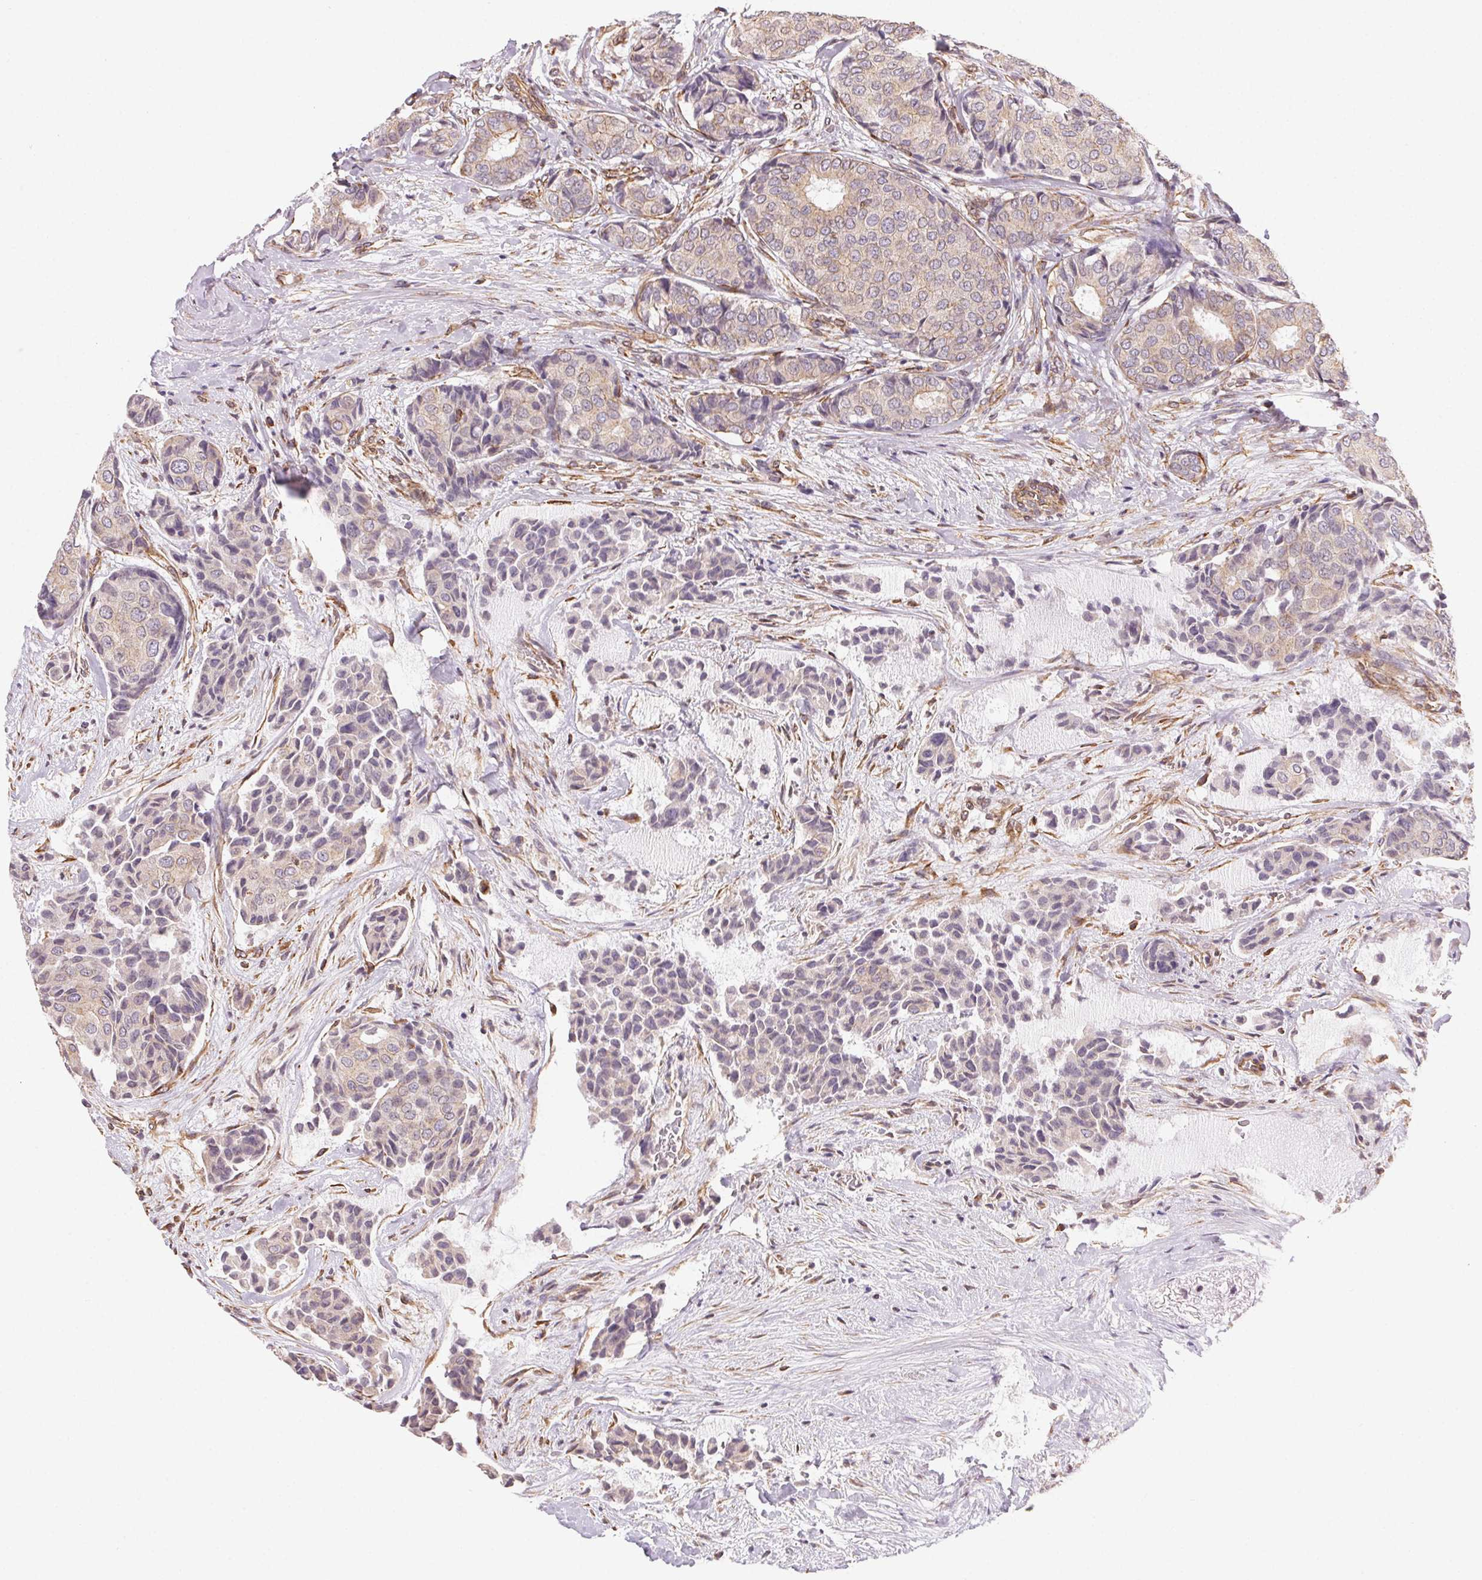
{"staining": {"intensity": "negative", "quantity": "none", "location": "none"}, "tissue": "breast cancer", "cell_type": "Tumor cells", "image_type": "cancer", "snomed": [{"axis": "morphology", "description": "Duct carcinoma"}, {"axis": "topography", "description": "Breast"}], "caption": "The IHC micrograph has no significant positivity in tumor cells of breast intraductal carcinoma tissue.", "gene": "PLA2G4F", "patient": {"sex": "female", "age": 75}}